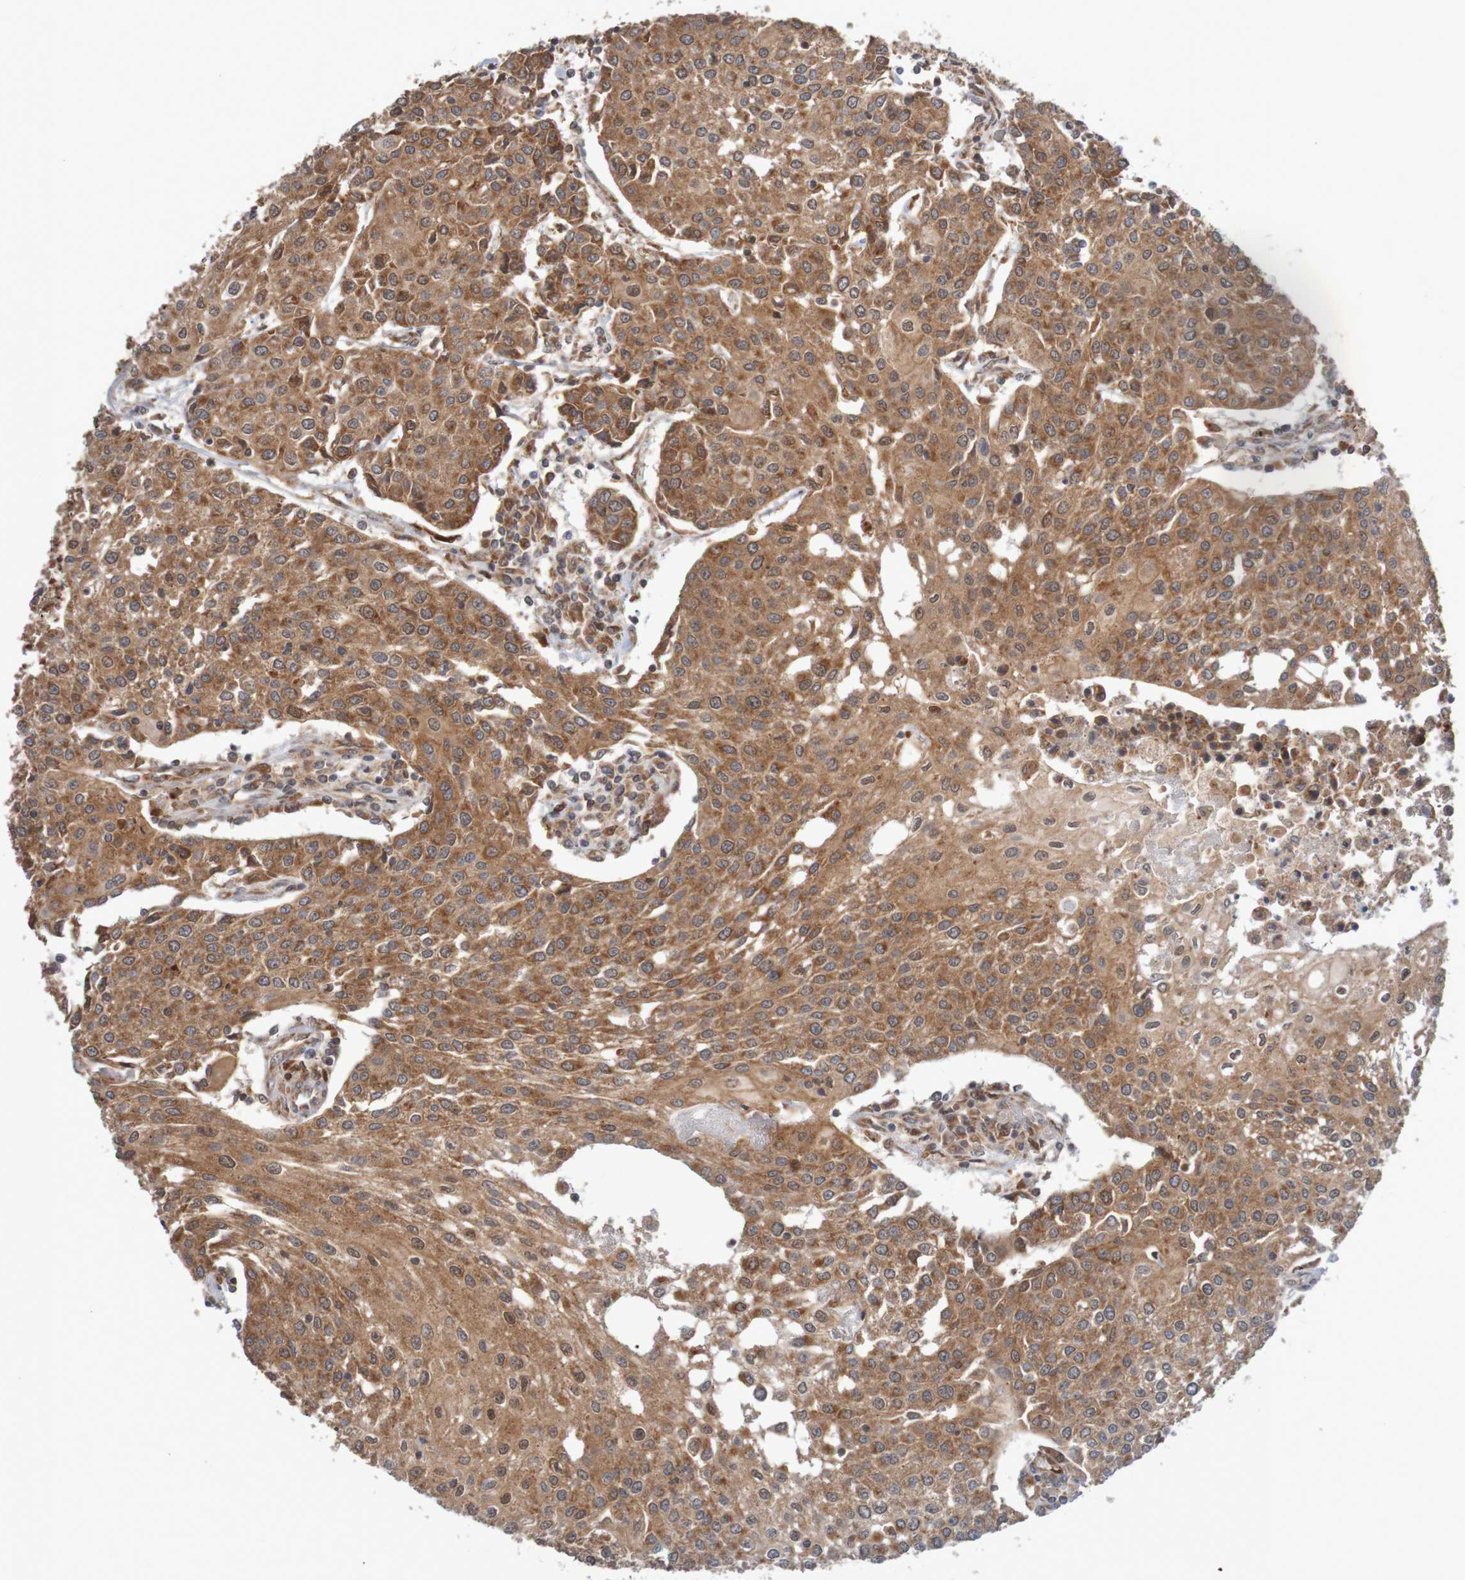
{"staining": {"intensity": "strong", "quantity": ">75%", "location": "cytoplasmic/membranous"}, "tissue": "urothelial cancer", "cell_type": "Tumor cells", "image_type": "cancer", "snomed": [{"axis": "morphology", "description": "Urothelial carcinoma, High grade"}, {"axis": "topography", "description": "Urinary bladder"}], "caption": "Tumor cells display high levels of strong cytoplasmic/membranous expression in about >75% of cells in human urothelial cancer.", "gene": "MRPL52", "patient": {"sex": "female", "age": 85}}